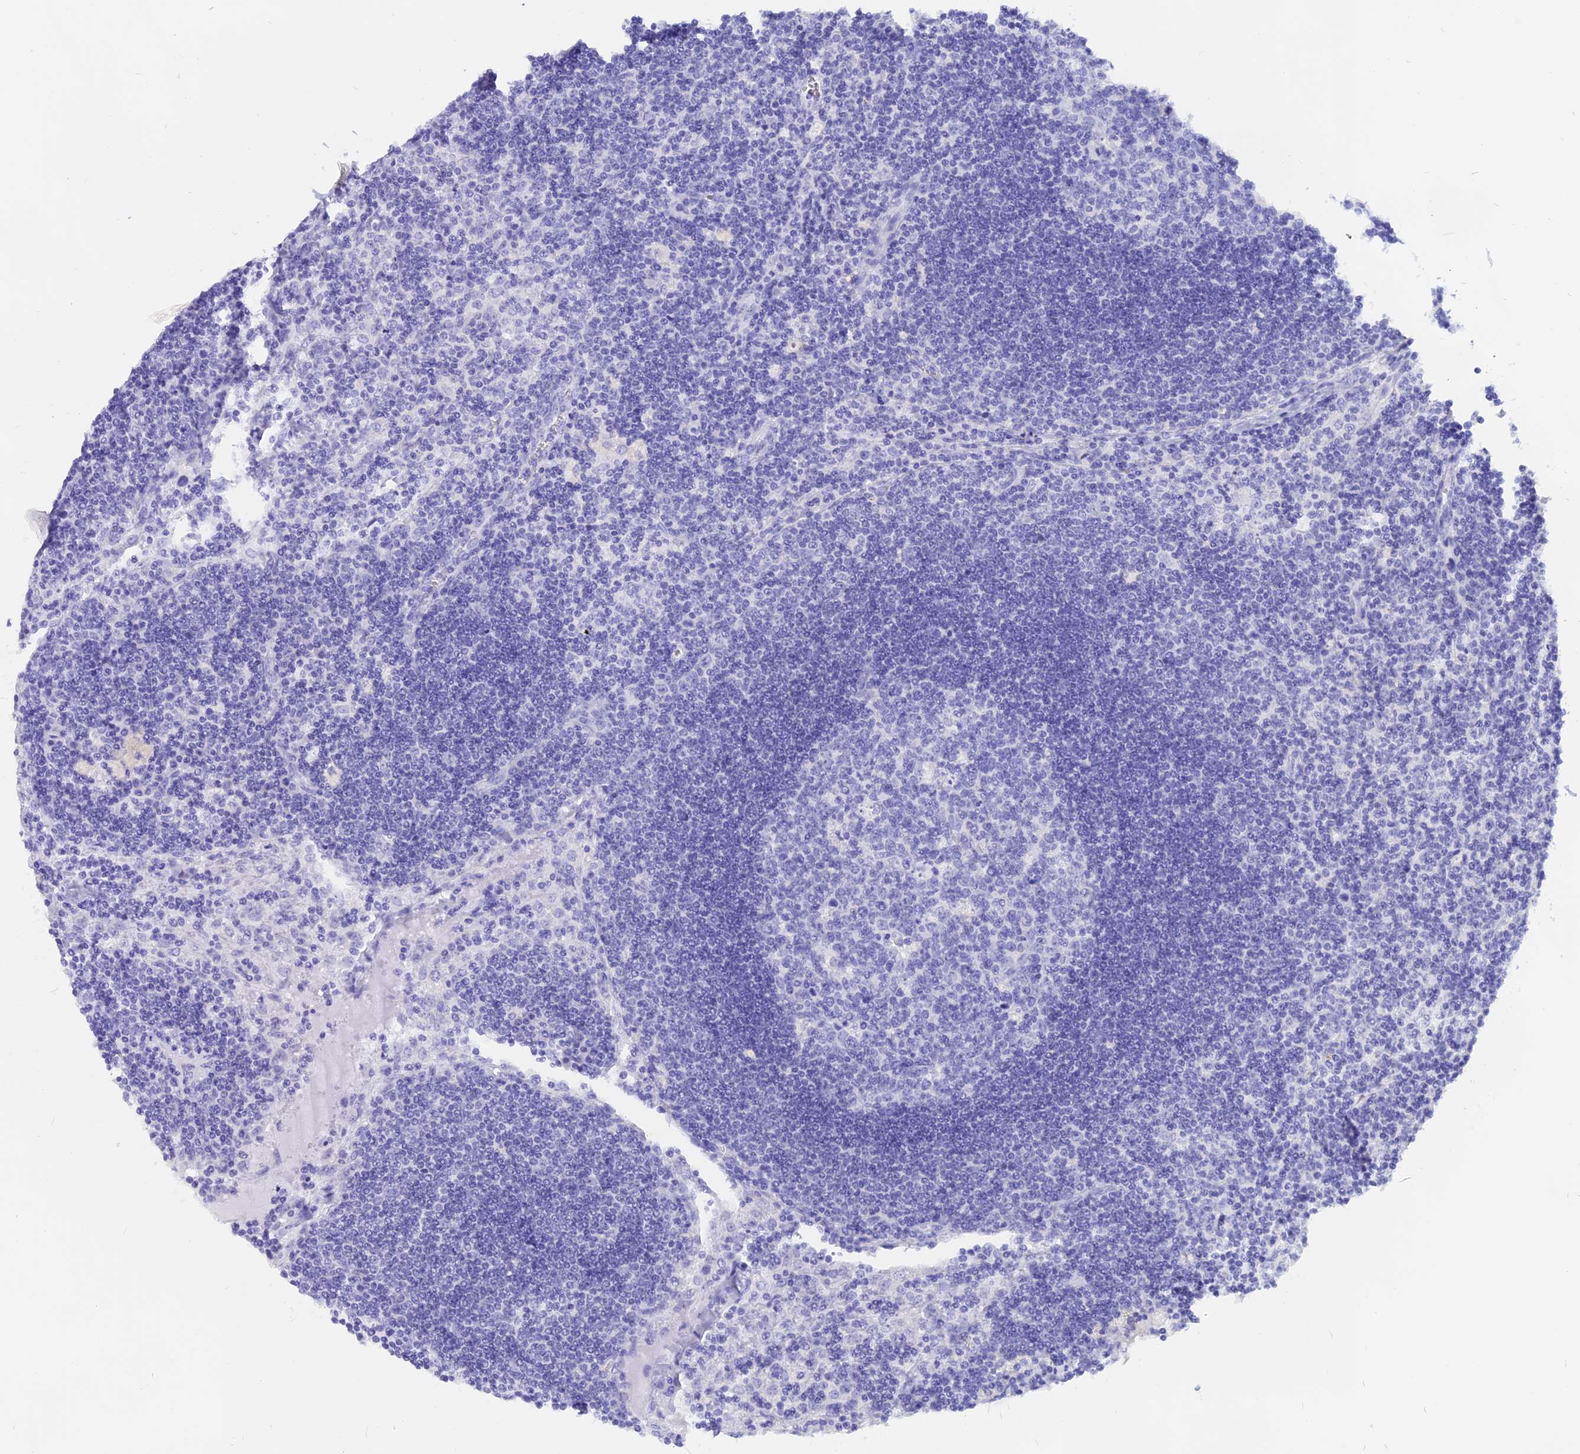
{"staining": {"intensity": "negative", "quantity": "none", "location": "none"}, "tissue": "lymph node", "cell_type": "Germinal center cells", "image_type": "normal", "snomed": [{"axis": "morphology", "description": "Normal tissue, NOS"}, {"axis": "topography", "description": "Lymph node"}], "caption": "This is a micrograph of IHC staining of benign lymph node, which shows no positivity in germinal center cells. (Brightfield microscopy of DAB (3,3'-diaminobenzidine) immunohistochemistry at high magnification).", "gene": "ISCA1", "patient": {"sex": "male", "age": 58}}